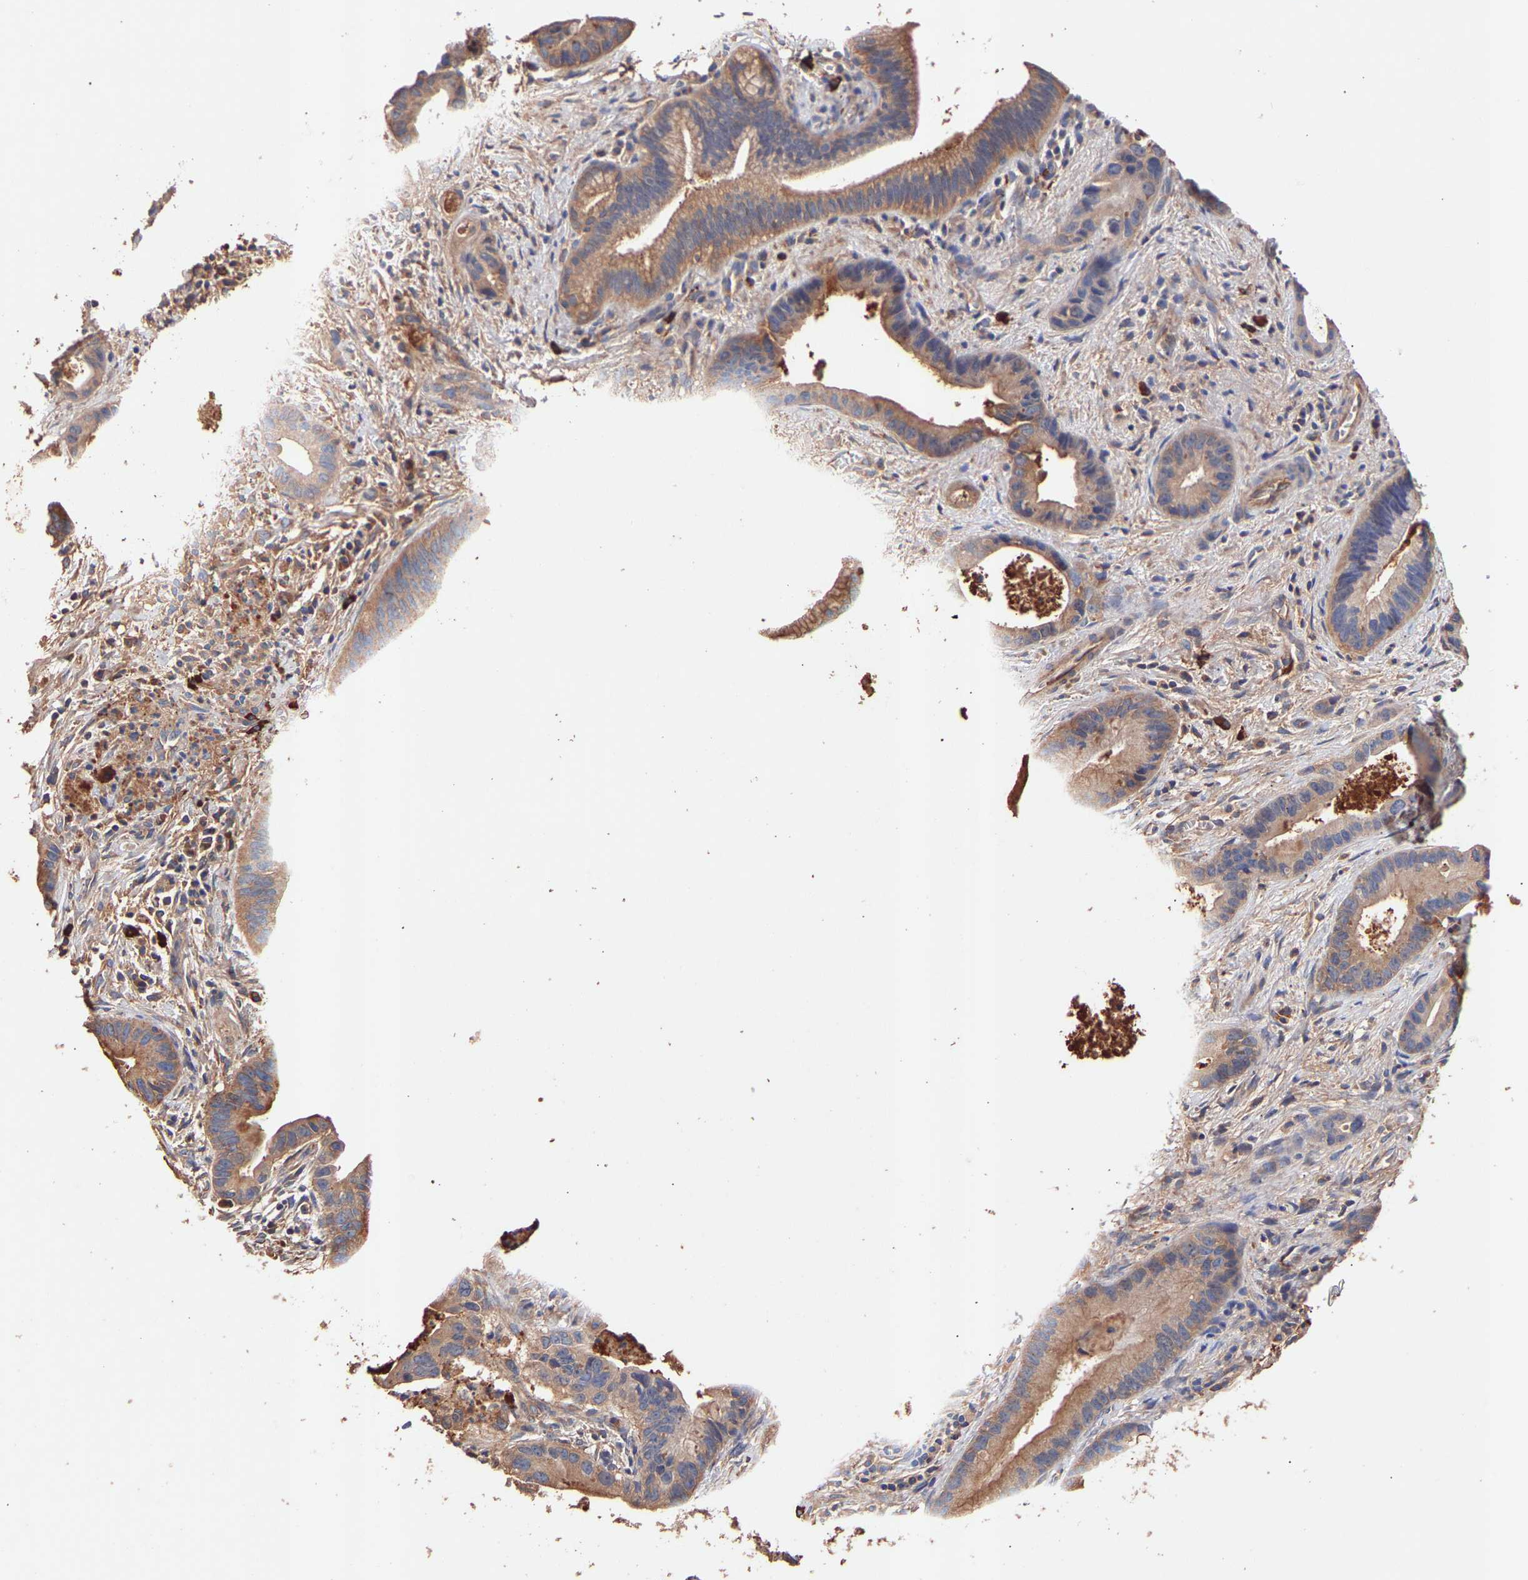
{"staining": {"intensity": "moderate", "quantity": "25%-75%", "location": "cytoplasmic/membranous"}, "tissue": "liver cancer", "cell_type": "Tumor cells", "image_type": "cancer", "snomed": [{"axis": "morphology", "description": "Cholangiocarcinoma"}, {"axis": "topography", "description": "Liver"}], "caption": "This image reveals immunohistochemistry staining of human liver cholangiocarcinoma, with medium moderate cytoplasmic/membranous positivity in about 25%-75% of tumor cells.", "gene": "TMEM268", "patient": {"sex": "female", "age": 55}}